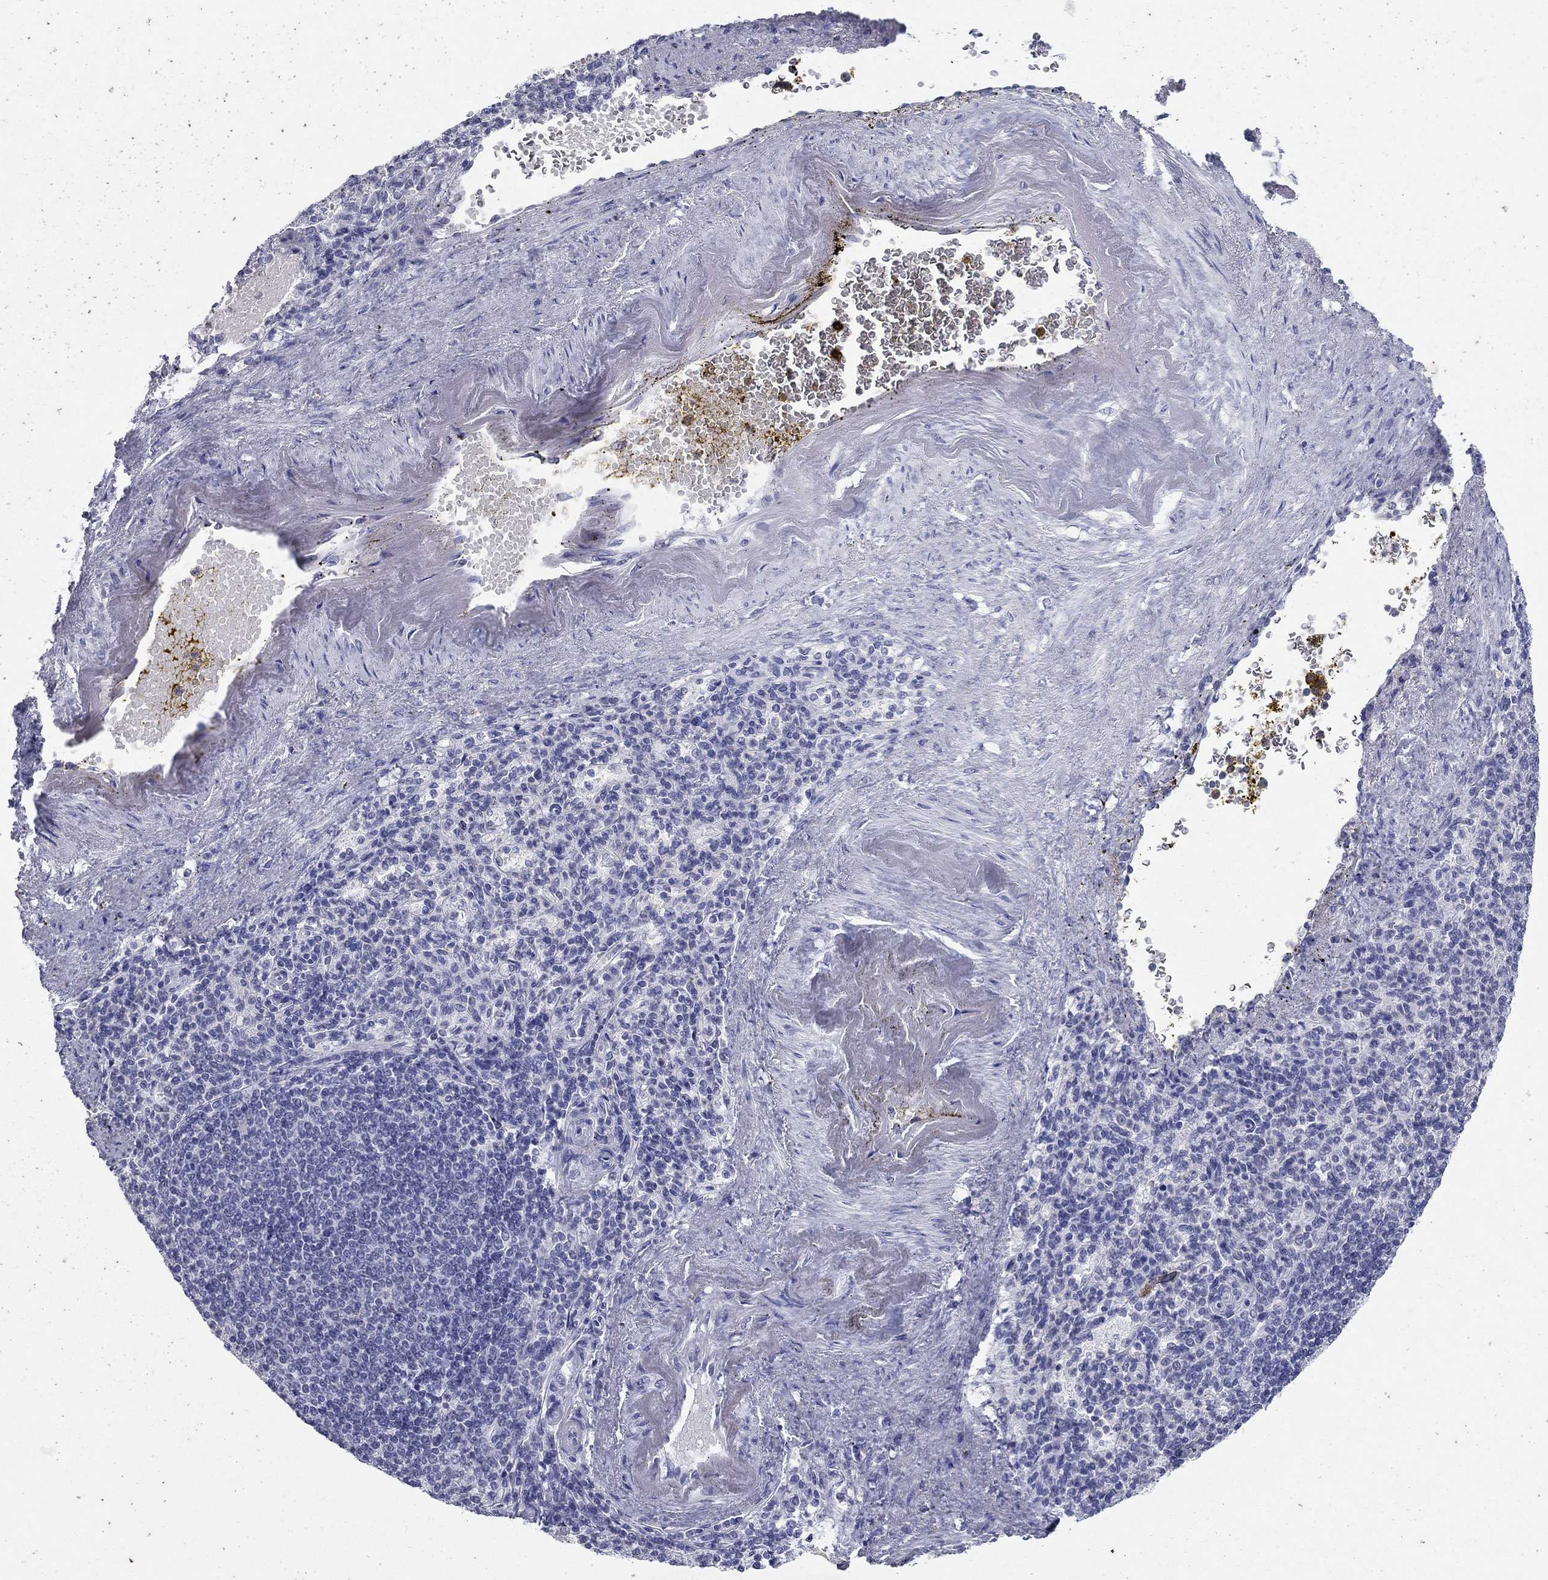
{"staining": {"intensity": "negative", "quantity": "none", "location": "none"}, "tissue": "spleen", "cell_type": "Cells in red pulp", "image_type": "normal", "snomed": [{"axis": "morphology", "description": "Normal tissue, NOS"}, {"axis": "topography", "description": "Spleen"}], "caption": "This histopathology image is of normal spleen stained with IHC to label a protein in brown with the nuclei are counter-stained blue. There is no staining in cells in red pulp.", "gene": "KRT75", "patient": {"sex": "female", "age": 74}}